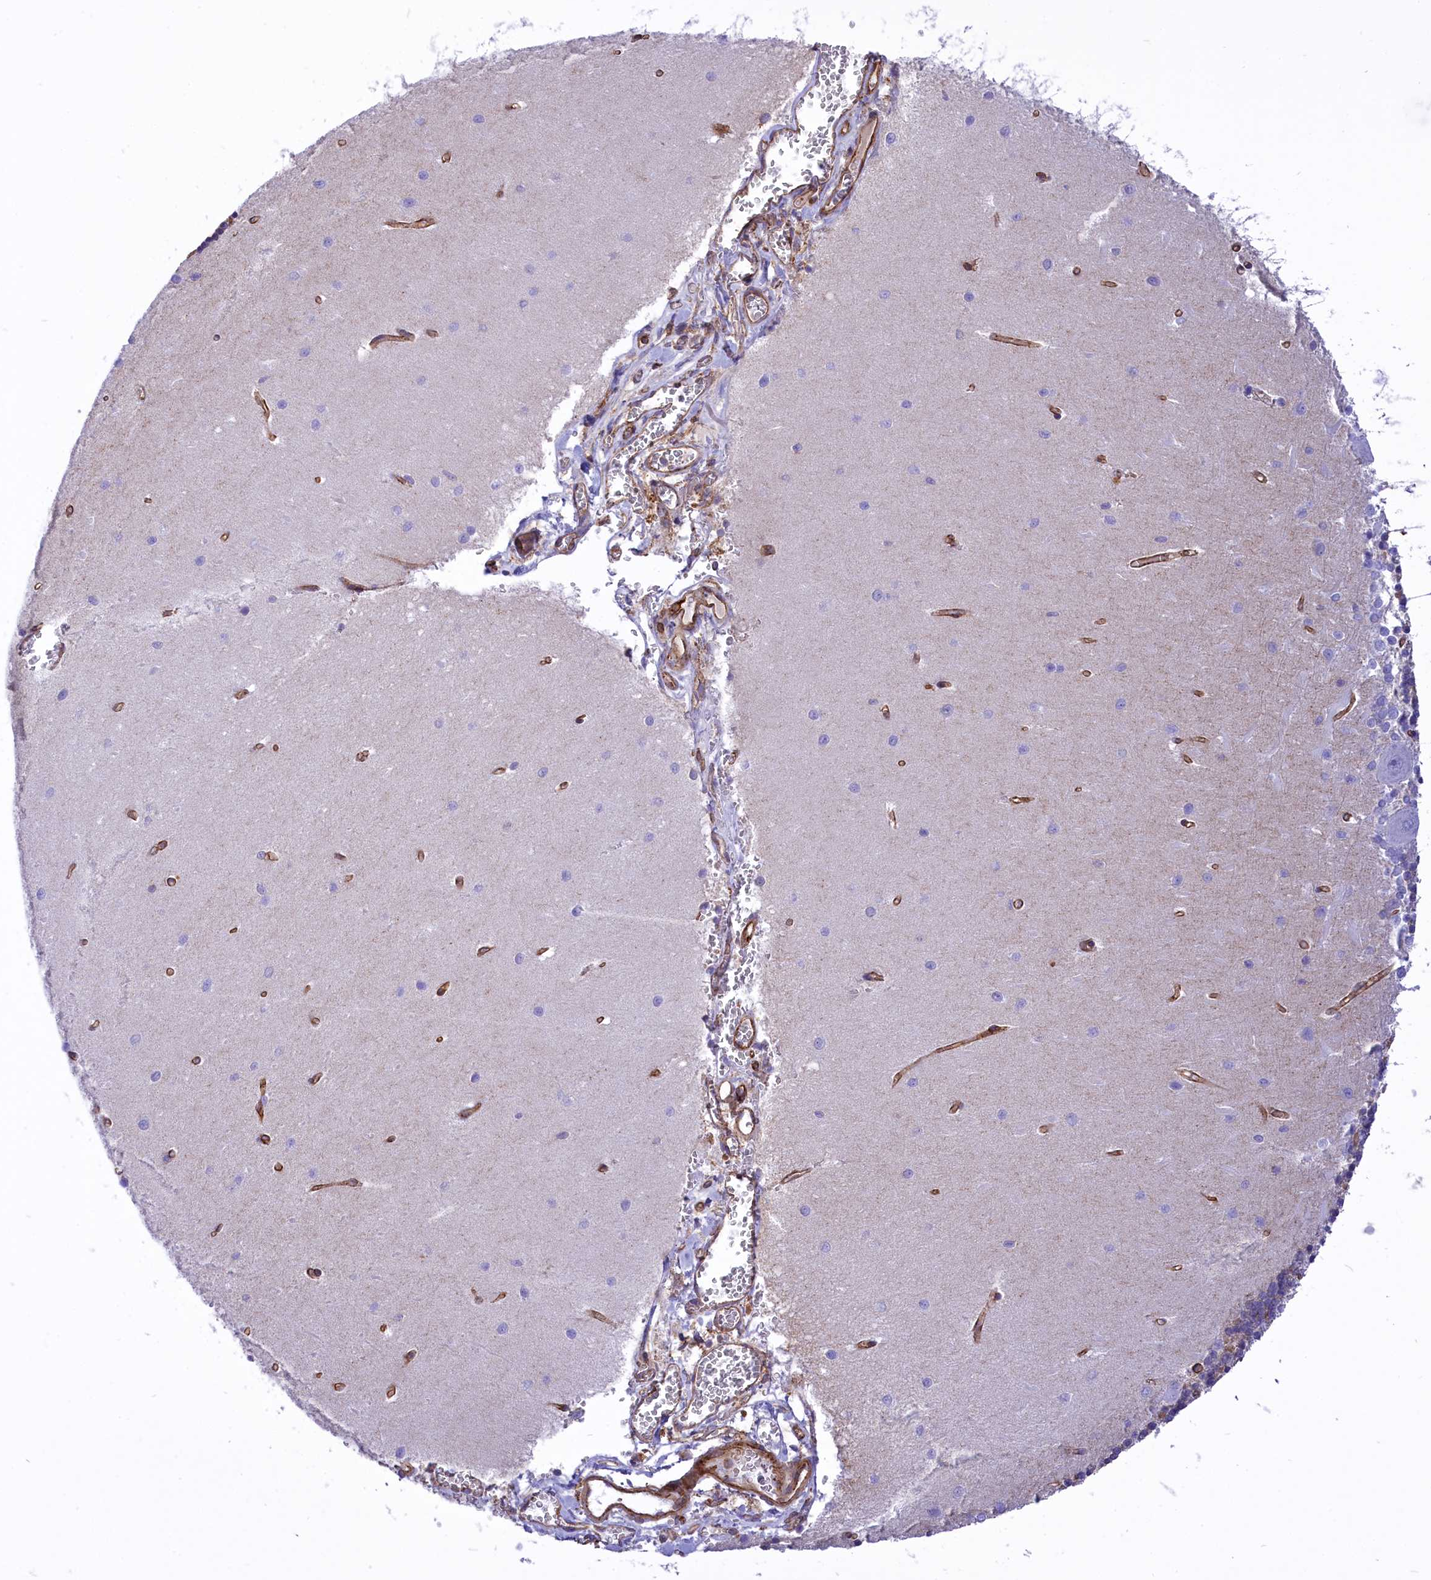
{"staining": {"intensity": "weak", "quantity": "25%-75%", "location": "cytoplasmic/membranous"}, "tissue": "cerebellum", "cell_type": "Cells in granular layer", "image_type": "normal", "snomed": [{"axis": "morphology", "description": "Normal tissue, NOS"}, {"axis": "topography", "description": "Cerebellum"}], "caption": "Cerebellum stained with DAB (3,3'-diaminobenzidine) IHC demonstrates low levels of weak cytoplasmic/membranous staining in about 25%-75% of cells in granular layer.", "gene": "SEPTIN9", "patient": {"sex": "male", "age": 37}}